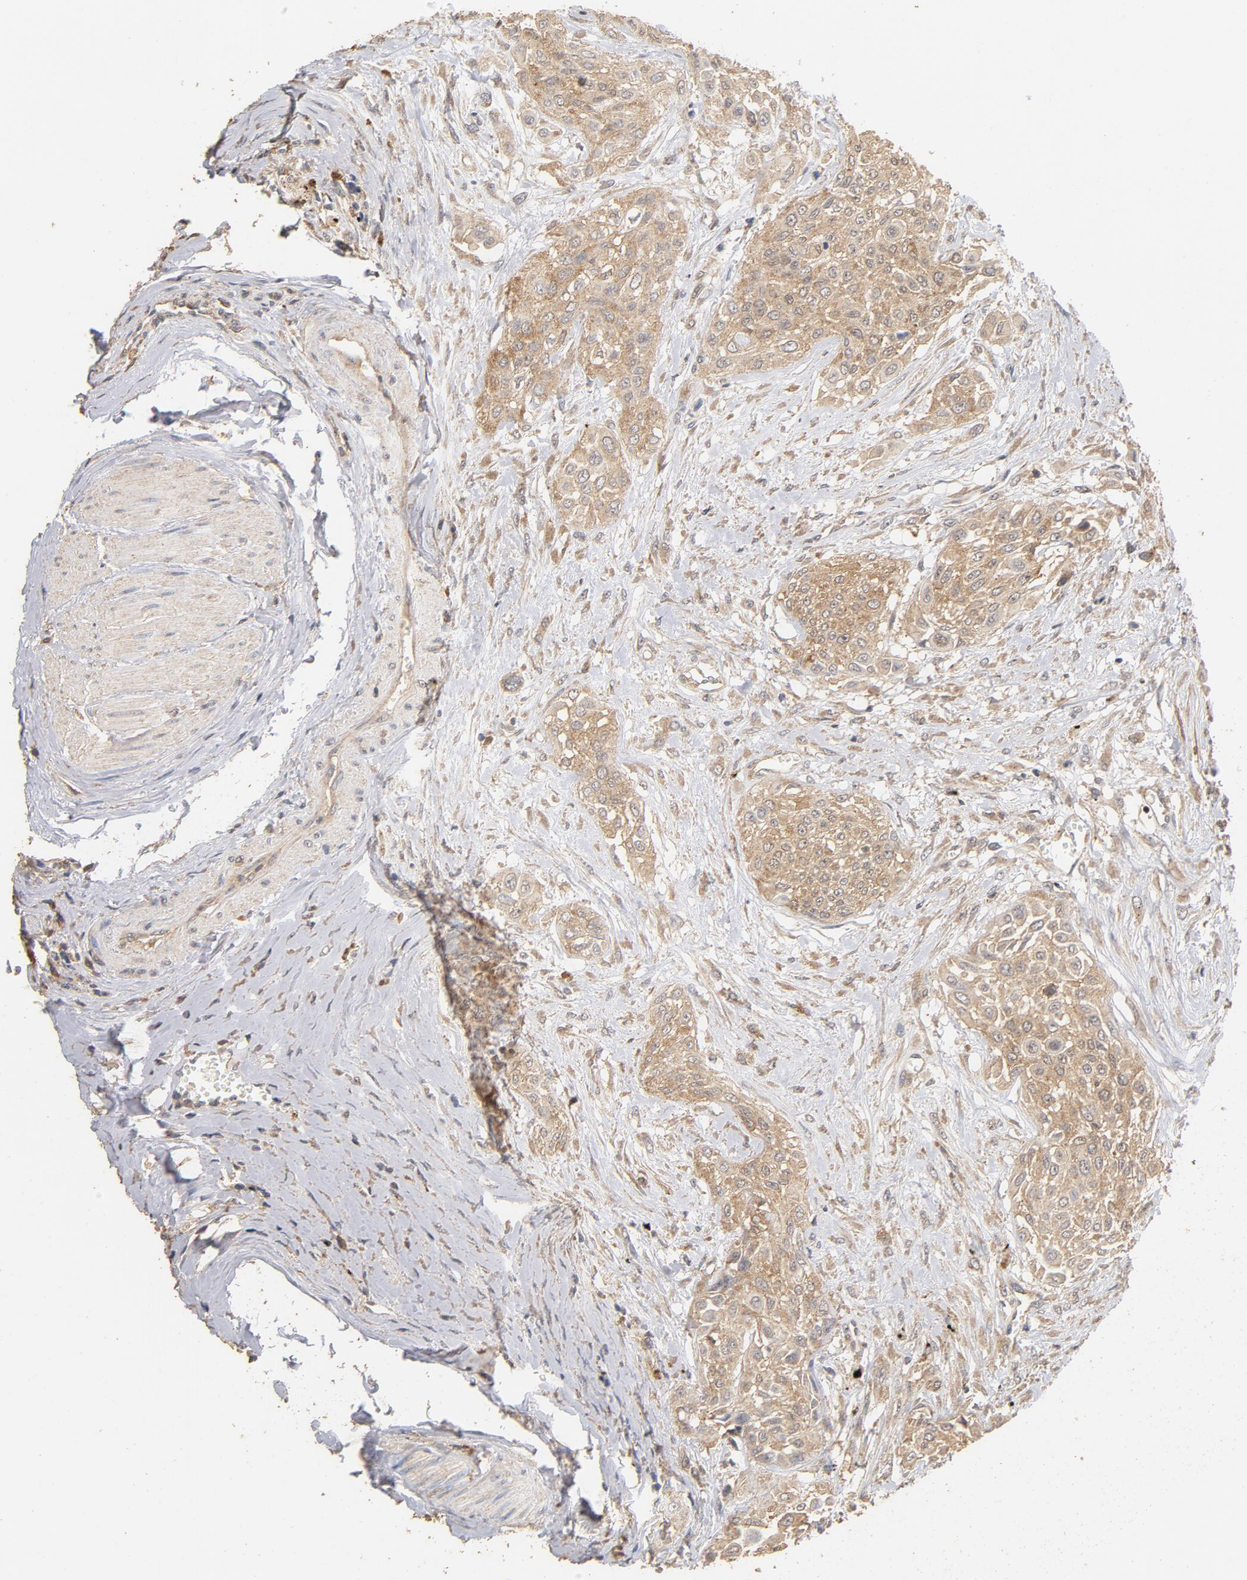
{"staining": {"intensity": "moderate", "quantity": ">75%", "location": "cytoplasmic/membranous"}, "tissue": "urothelial cancer", "cell_type": "Tumor cells", "image_type": "cancer", "snomed": [{"axis": "morphology", "description": "Urothelial carcinoma, High grade"}, {"axis": "topography", "description": "Urinary bladder"}], "caption": "The micrograph displays a brown stain indicating the presence of a protein in the cytoplasmic/membranous of tumor cells in urothelial carcinoma (high-grade).", "gene": "DDX6", "patient": {"sex": "male", "age": 57}}